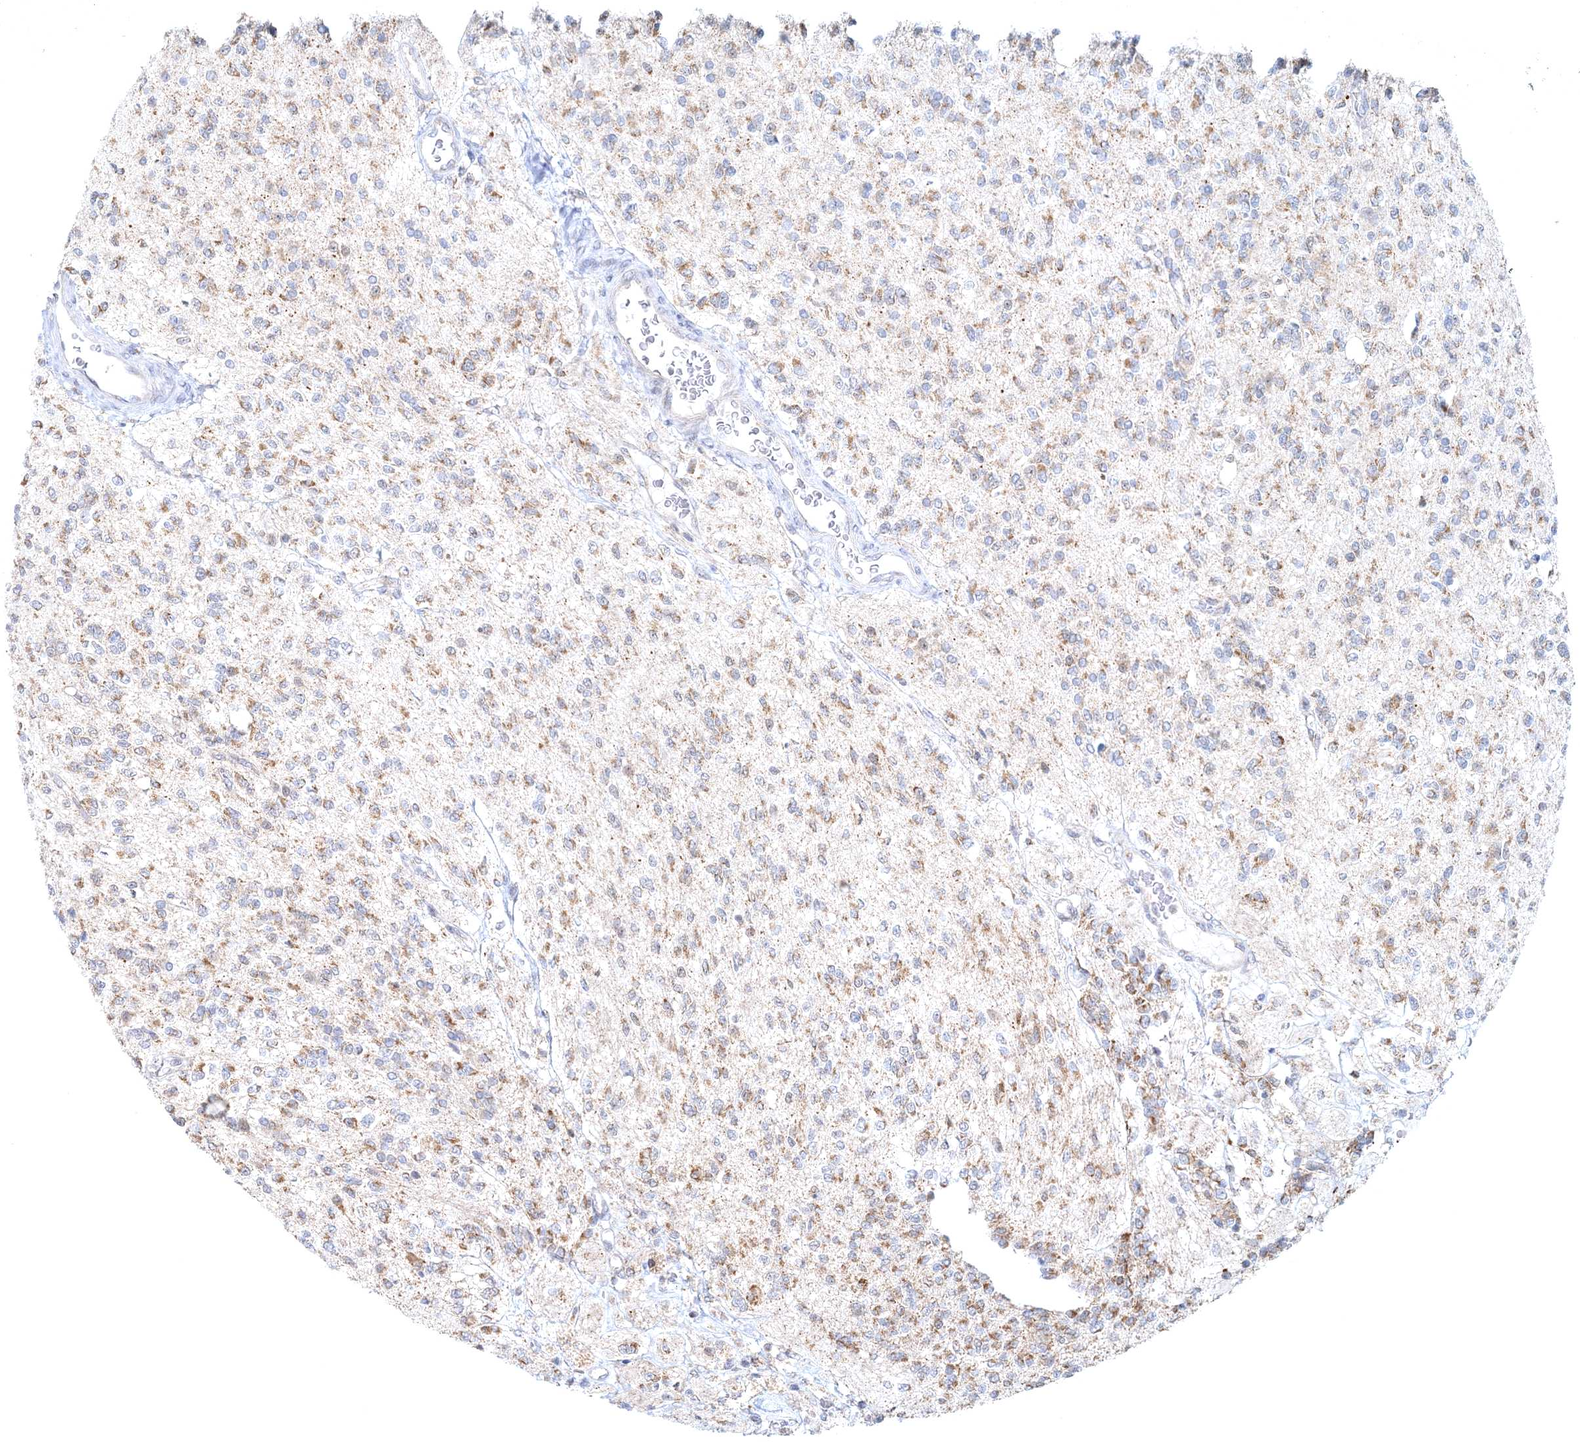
{"staining": {"intensity": "weak", "quantity": ">75%", "location": "cytoplasmic/membranous"}, "tissue": "glioma", "cell_type": "Tumor cells", "image_type": "cancer", "snomed": [{"axis": "morphology", "description": "Glioma, malignant, High grade"}, {"axis": "topography", "description": "Brain"}], "caption": "Protein staining exhibits weak cytoplasmic/membranous expression in approximately >75% of tumor cells in glioma.", "gene": "RNF150", "patient": {"sex": "male", "age": 34}}